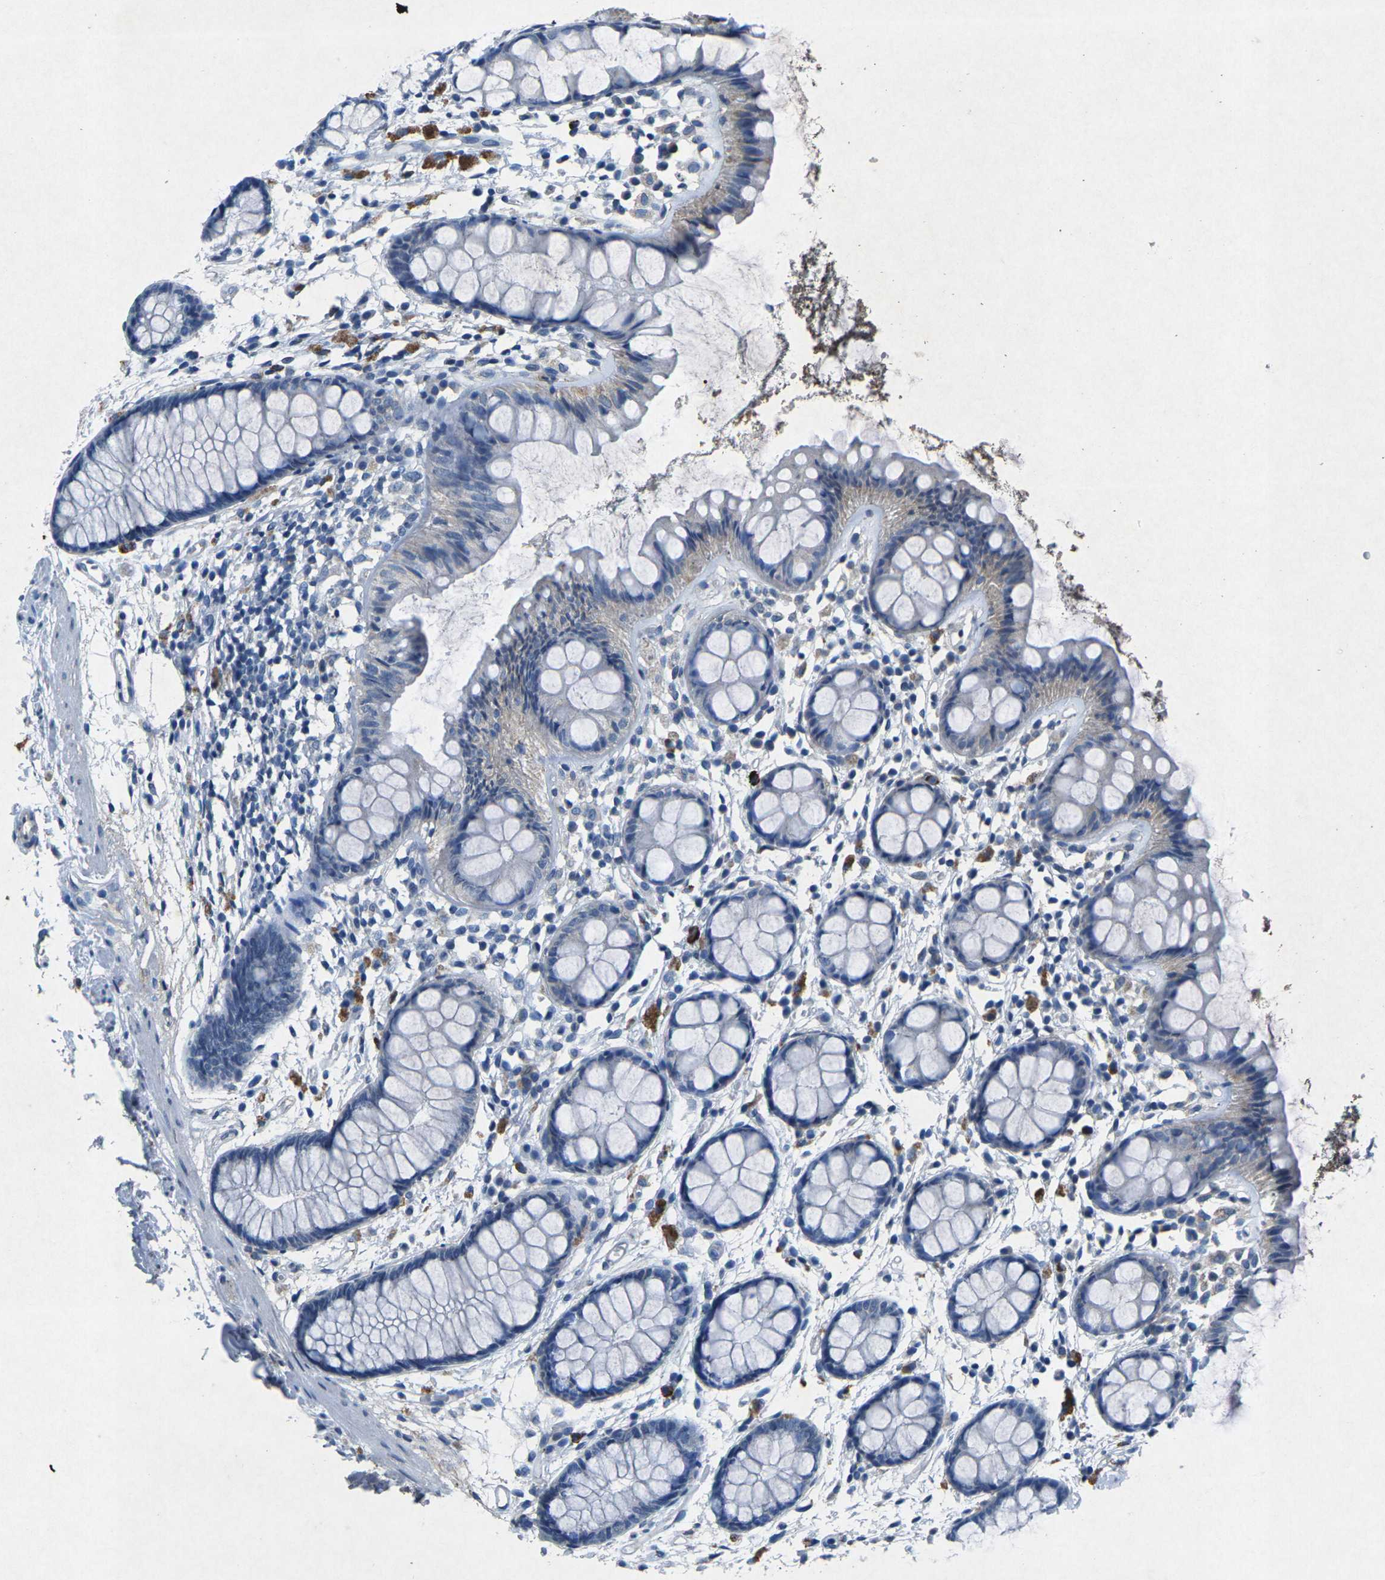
{"staining": {"intensity": "negative", "quantity": "none", "location": "none"}, "tissue": "rectum", "cell_type": "Glandular cells", "image_type": "normal", "snomed": [{"axis": "morphology", "description": "Normal tissue, NOS"}, {"axis": "topography", "description": "Rectum"}], "caption": "Glandular cells show no significant expression in benign rectum. (DAB immunohistochemistry (IHC), high magnification).", "gene": "PLG", "patient": {"sex": "female", "age": 66}}